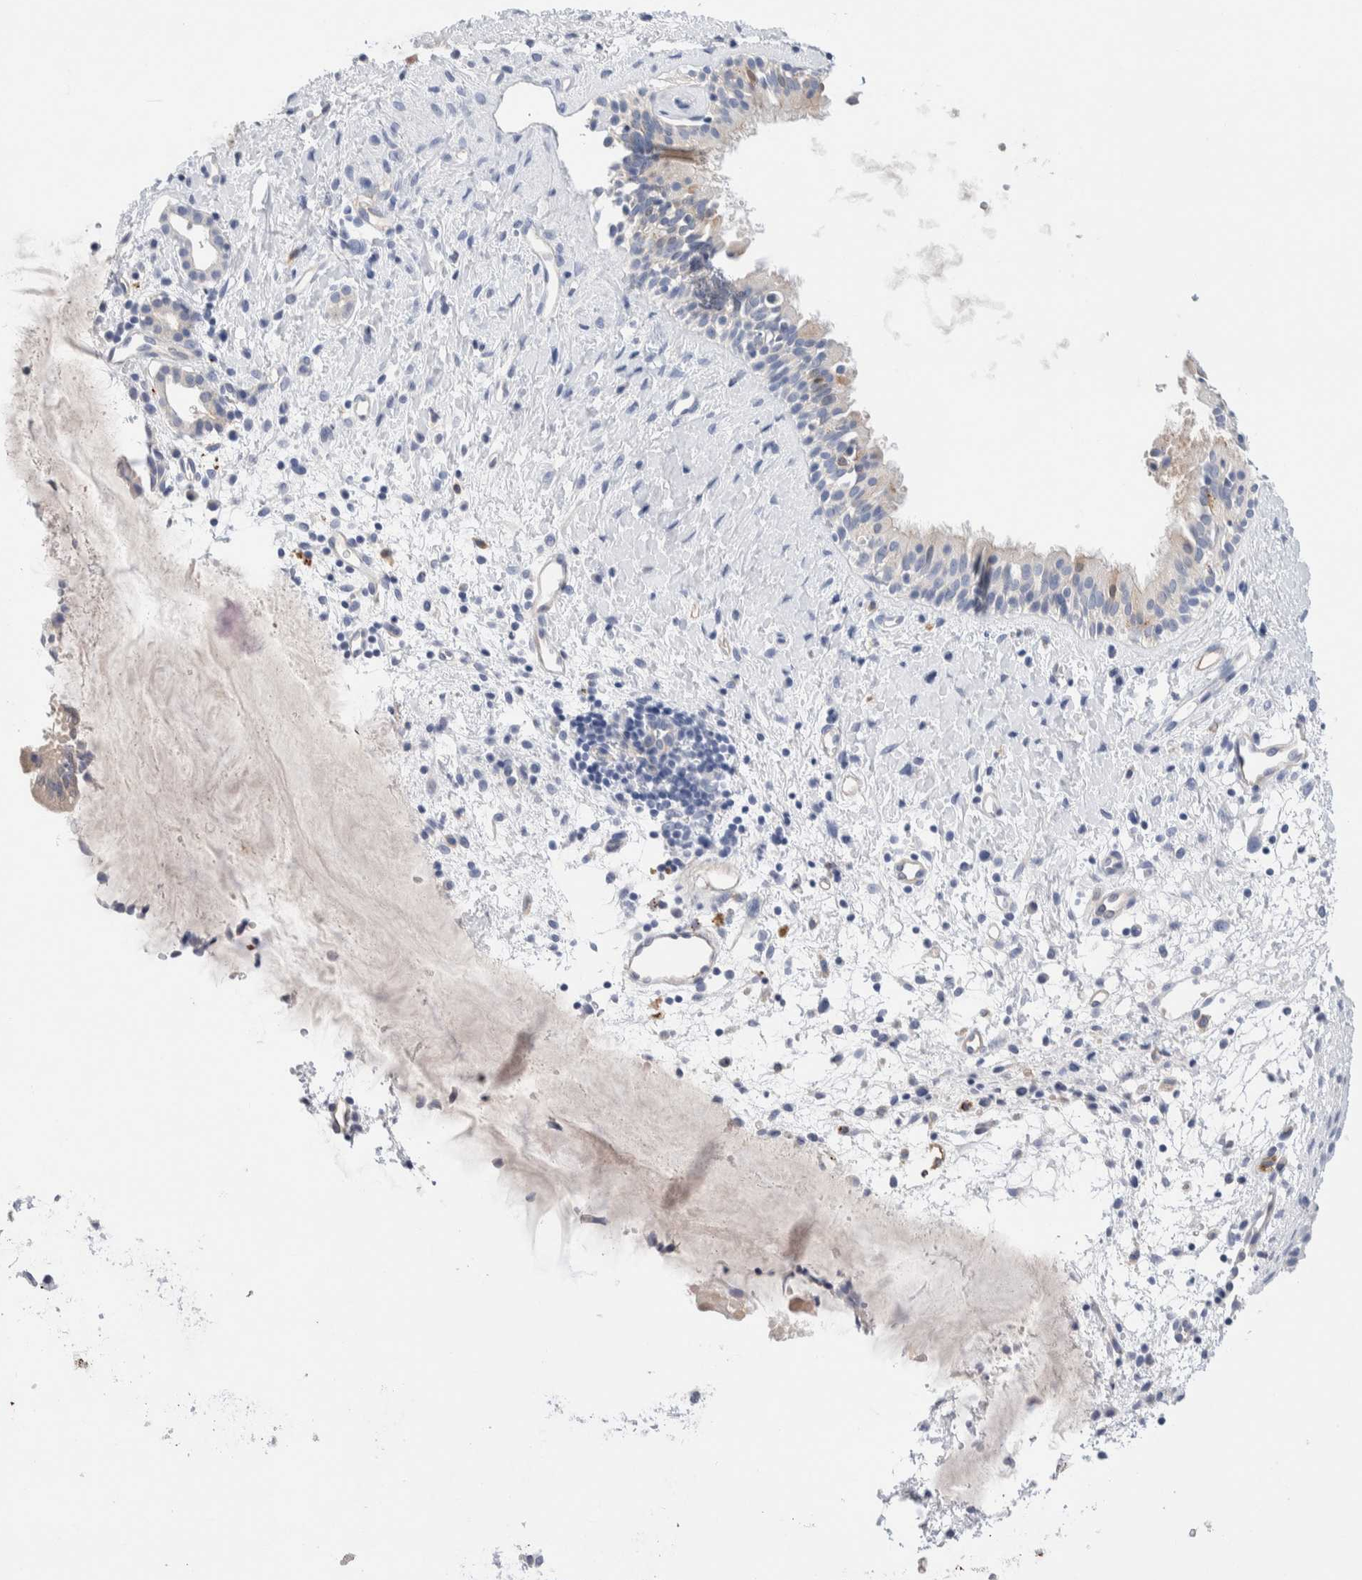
{"staining": {"intensity": "weak", "quantity": "25%-75%", "location": "cytoplasmic/membranous"}, "tissue": "nasopharynx", "cell_type": "Respiratory epithelial cells", "image_type": "normal", "snomed": [{"axis": "morphology", "description": "Normal tissue, NOS"}, {"axis": "topography", "description": "Nasopharynx"}], "caption": "Weak cytoplasmic/membranous expression for a protein is seen in approximately 25%-75% of respiratory epithelial cells of normal nasopharynx using immunohistochemistry (IHC).", "gene": "METRNL", "patient": {"sex": "male", "age": 22}}